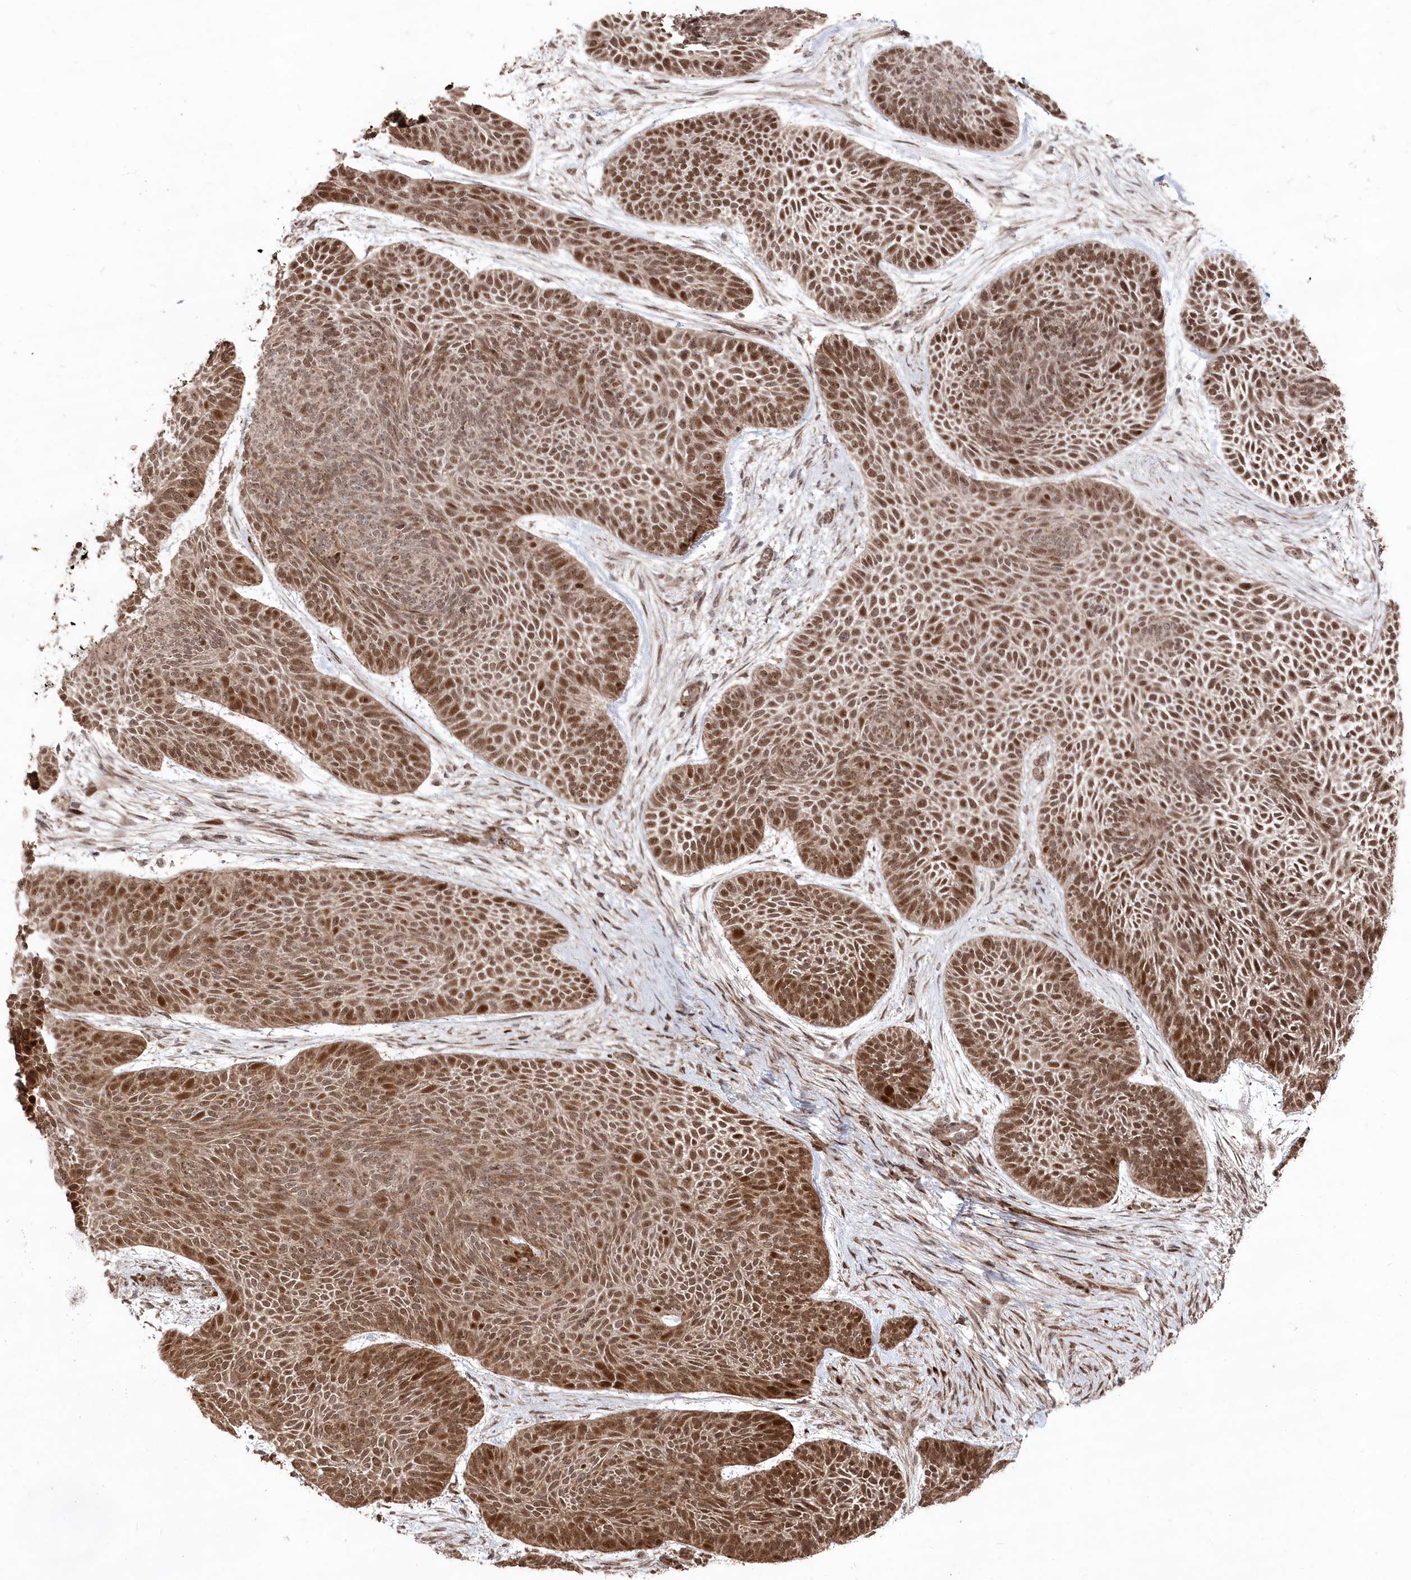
{"staining": {"intensity": "strong", "quantity": ">75%", "location": "cytoplasmic/membranous,nuclear"}, "tissue": "skin cancer", "cell_type": "Tumor cells", "image_type": "cancer", "snomed": [{"axis": "morphology", "description": "Basal cell carcinoma"}, {"axis": "topography", "description": "Skin"}], "caption": "High-magnification brightfield microscopy of basal cell carcinoma (skin) stained with DAB (3,3'-diaminobenzidine) (brown) and counterstained with hematoxylin (blue). tumor cells exhibit strong cytoplasmic/membranous and nuclear expression is identified in approximately>75% of cells.", "gene": "POLR3A", "patient": {"sex": "male", "age": 85}}